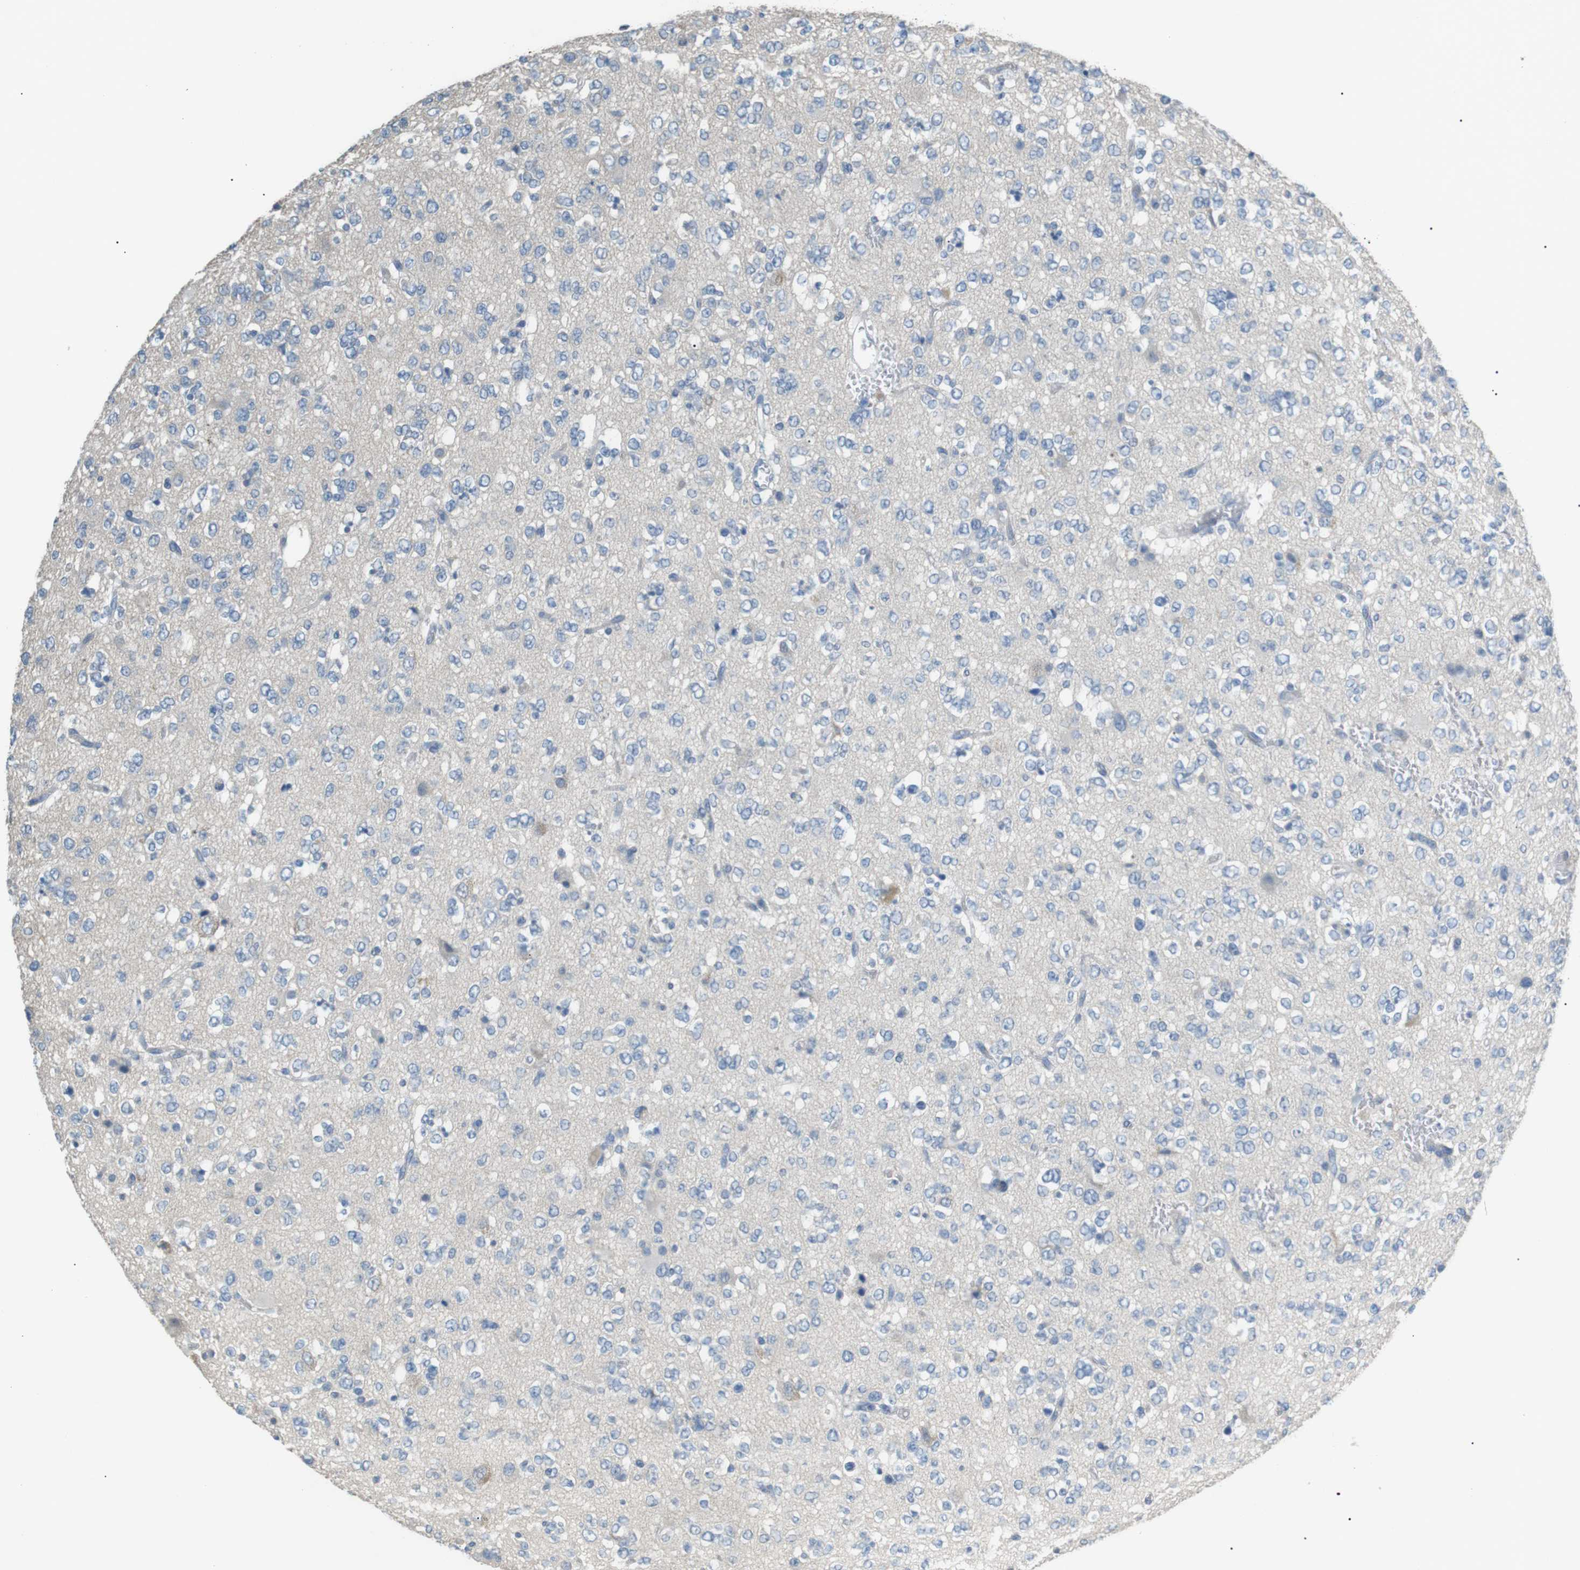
{"staining": {"intensity": "negative", "quantity": "none", "location": "none"}, "tissue": "glioma", "cell_type": "Tumor cells", "image_type": "cancer", "snomed": [{"axis": "morphology", "description": "Glioma, malignant, Low grade"}, {"axis": "topography", "description": "Brain"}], "caption": "Photomicrograph shows no significant protein positivity in tumor cells of glioma.", "gene": "CDH26", "patient": {"sex": "male", "age": 38}}